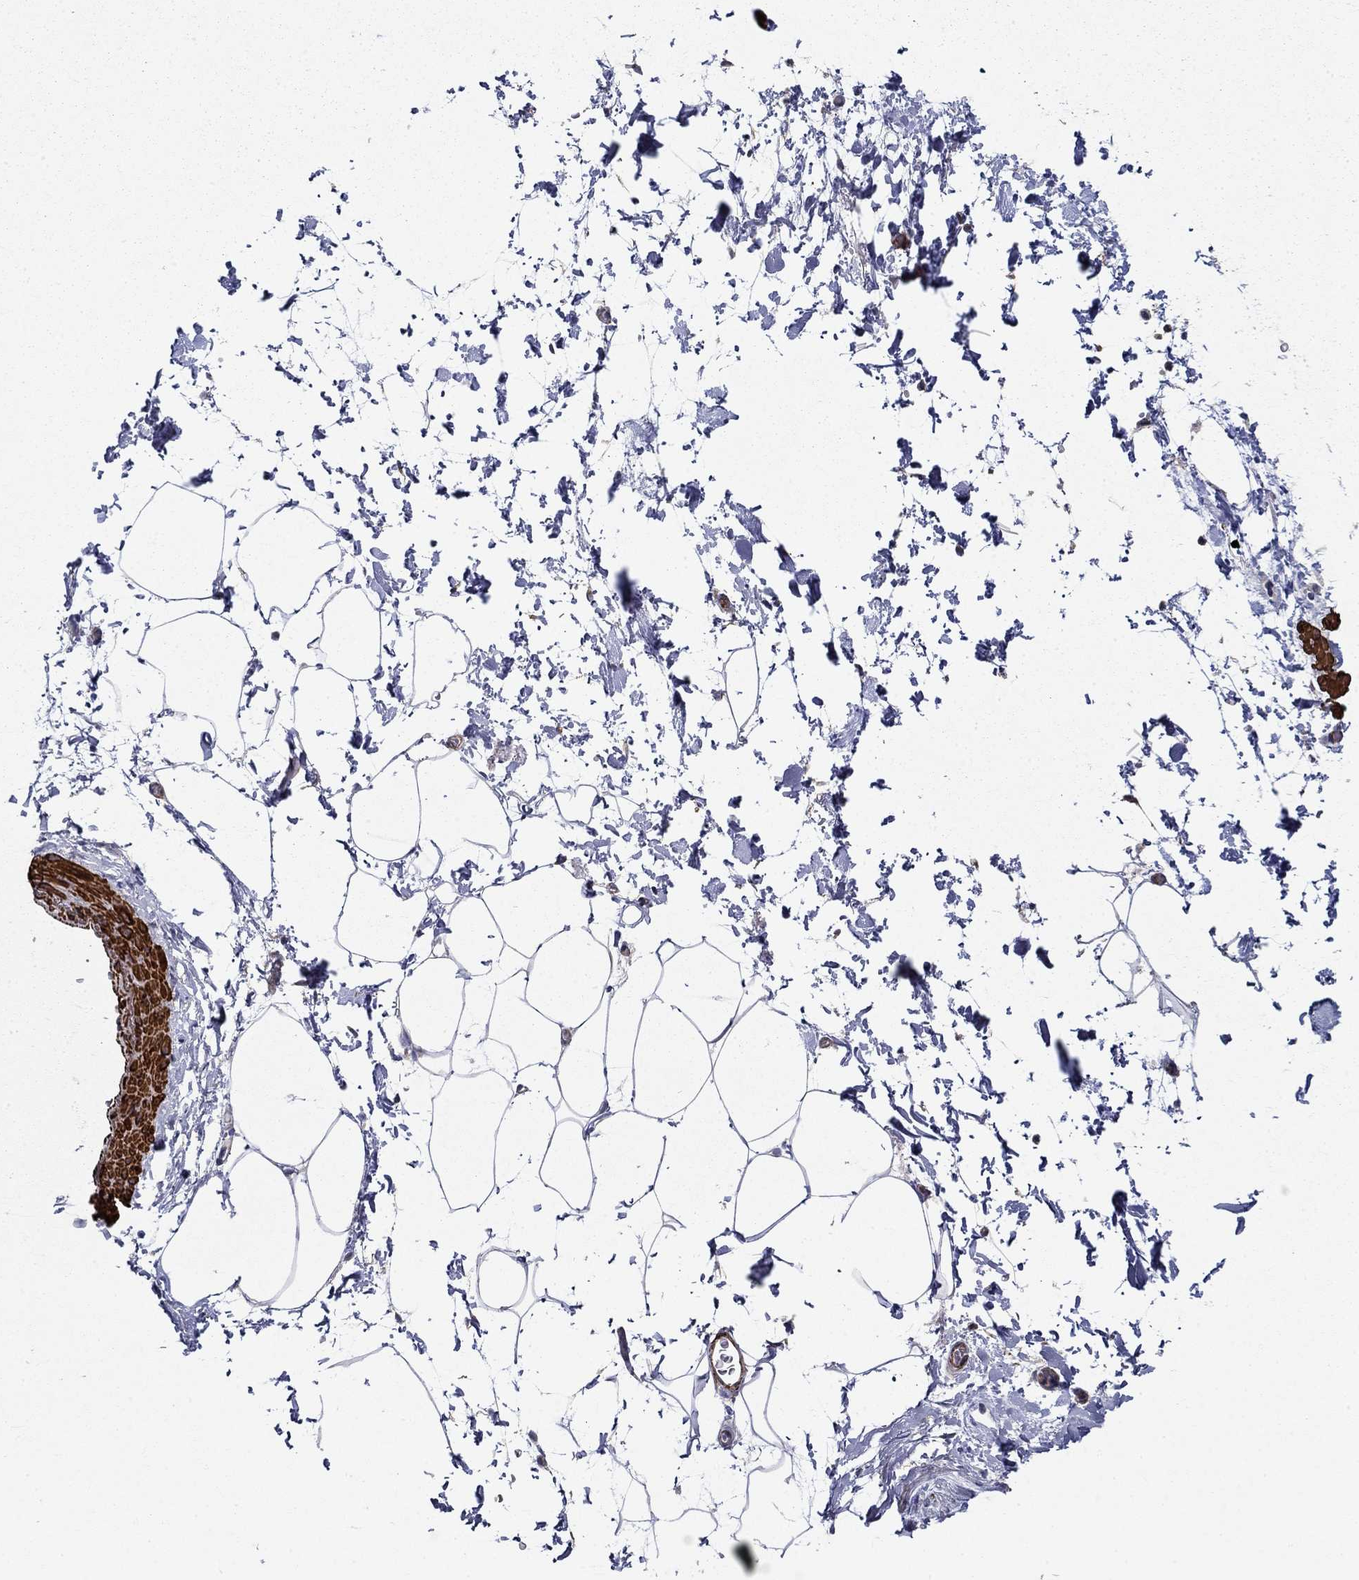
{"staining": {"intensity": "negative", "quantity": "none", "location": "none"}, "tissue": "adipose tissue", "cell_type": "Adipocytes", "image_type": "normal", "snomed": [{"axis": "morphology", "description": "Normal tissue, NOS"}, {"axis": "topography", "description": "Soft tissue"}, {"axis": "topography", "description": "Adipose tissue"}, {"axis": "topography", "description": "Vascular tissue"}, {"axis": "topography", "description": "Peripheral nerve tissue"}], "caption": "High power microscopy histopathology image of an immunohistochemistry (IHC) image of unremarkable adipose tissue, revealing no significant staining in adipocytes.", "gene": "KRBA1", "patient": {"sex": "male", "age": 68}}